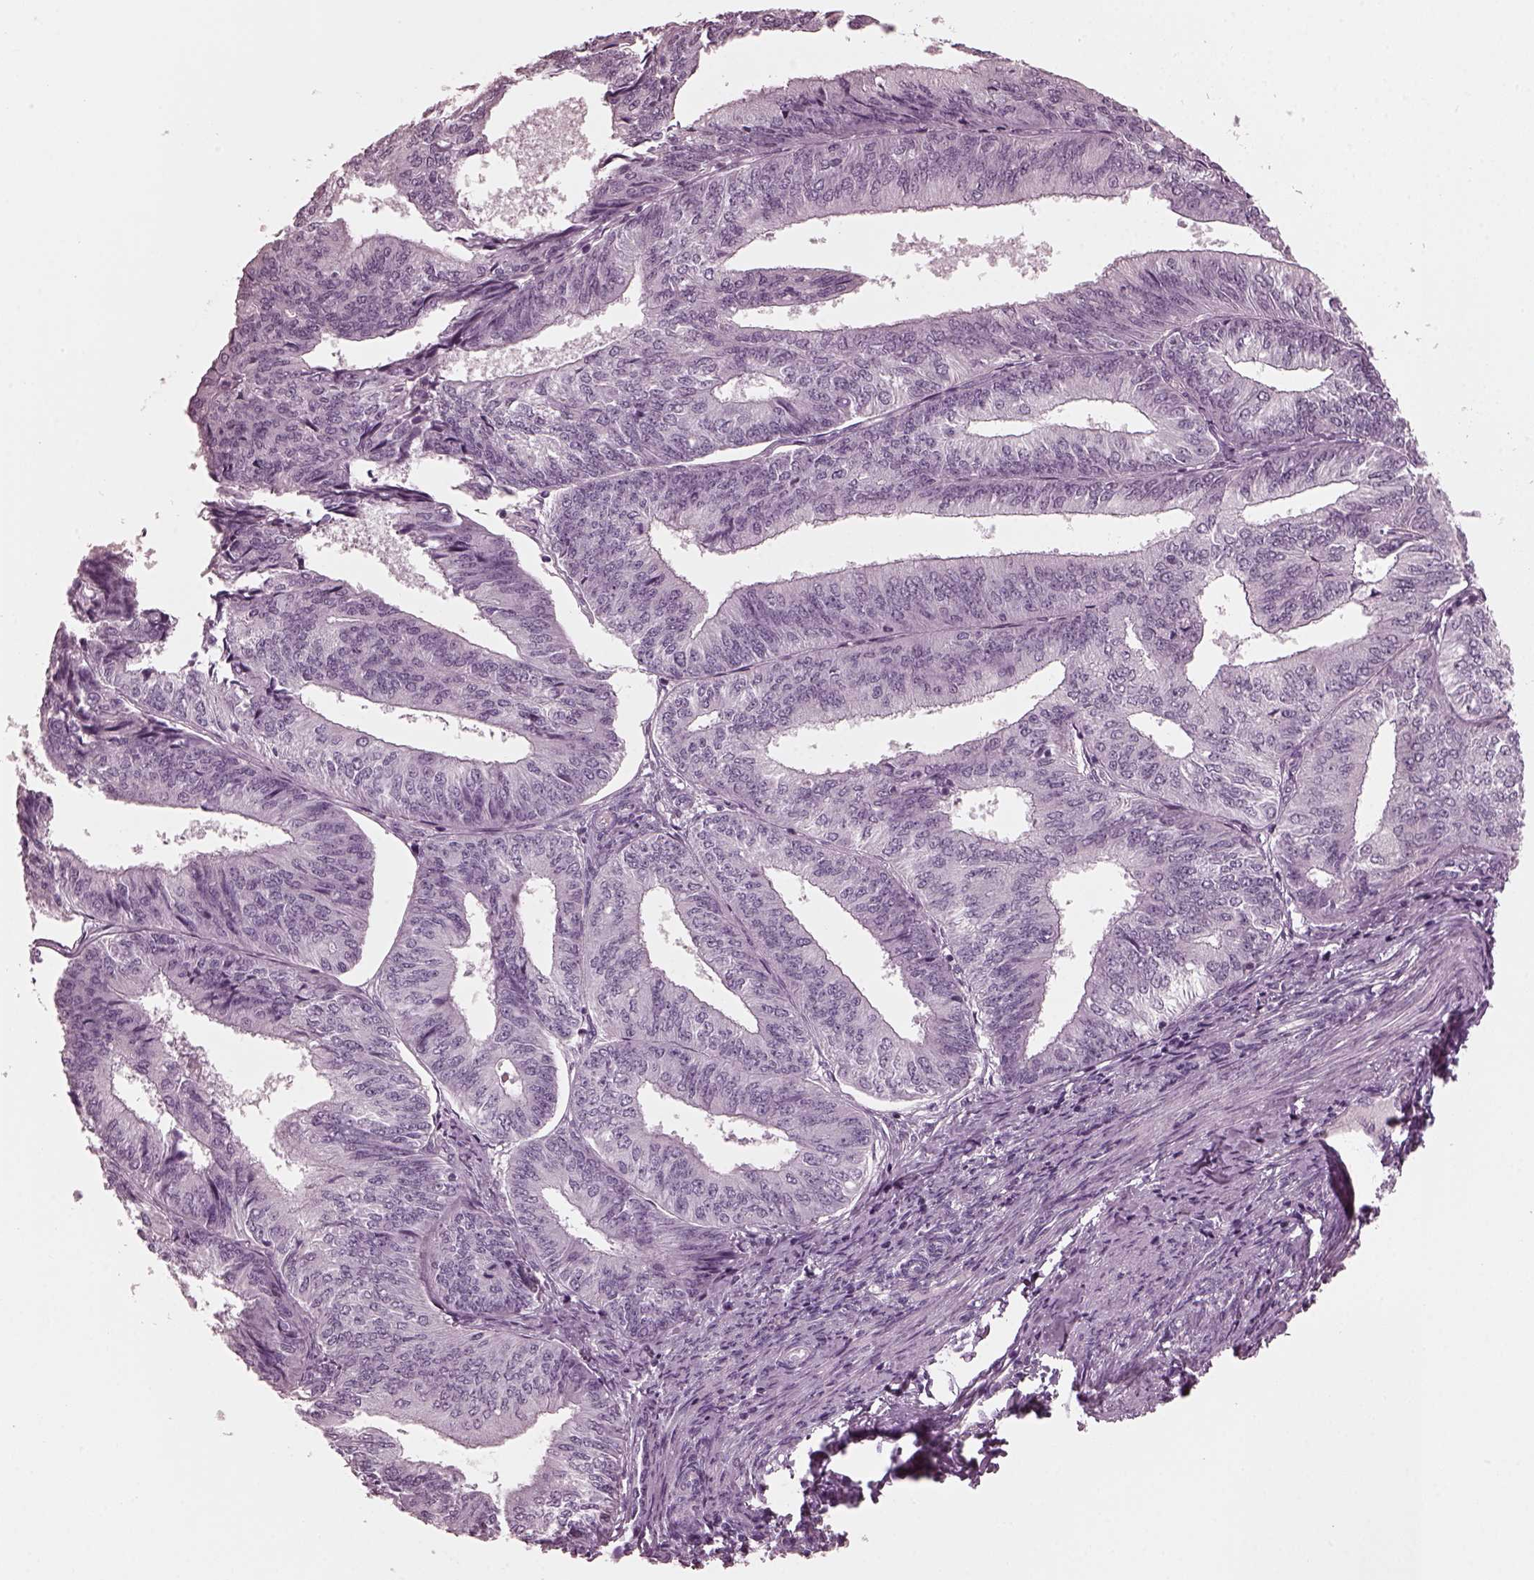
{"staining": {"intensity": "negative", "quantity": "none", "location": "none"}, "tissue": "endometrial cancer", "cell_type": "Tumor cells", "image_type": "cancer", "snomed": [{"axis": "morphology", "description": "Adenocarcinoma, NOS"}, {"axis": "topography", "description": "Endometrium"}], "caption": "Endometrial cancer (adenocarcinoma) was stained to show a protein in brown. There is no significant positivity in tumor cells.", "gene": "GRM6", "patient": {"sex": "female", "age": 58}}